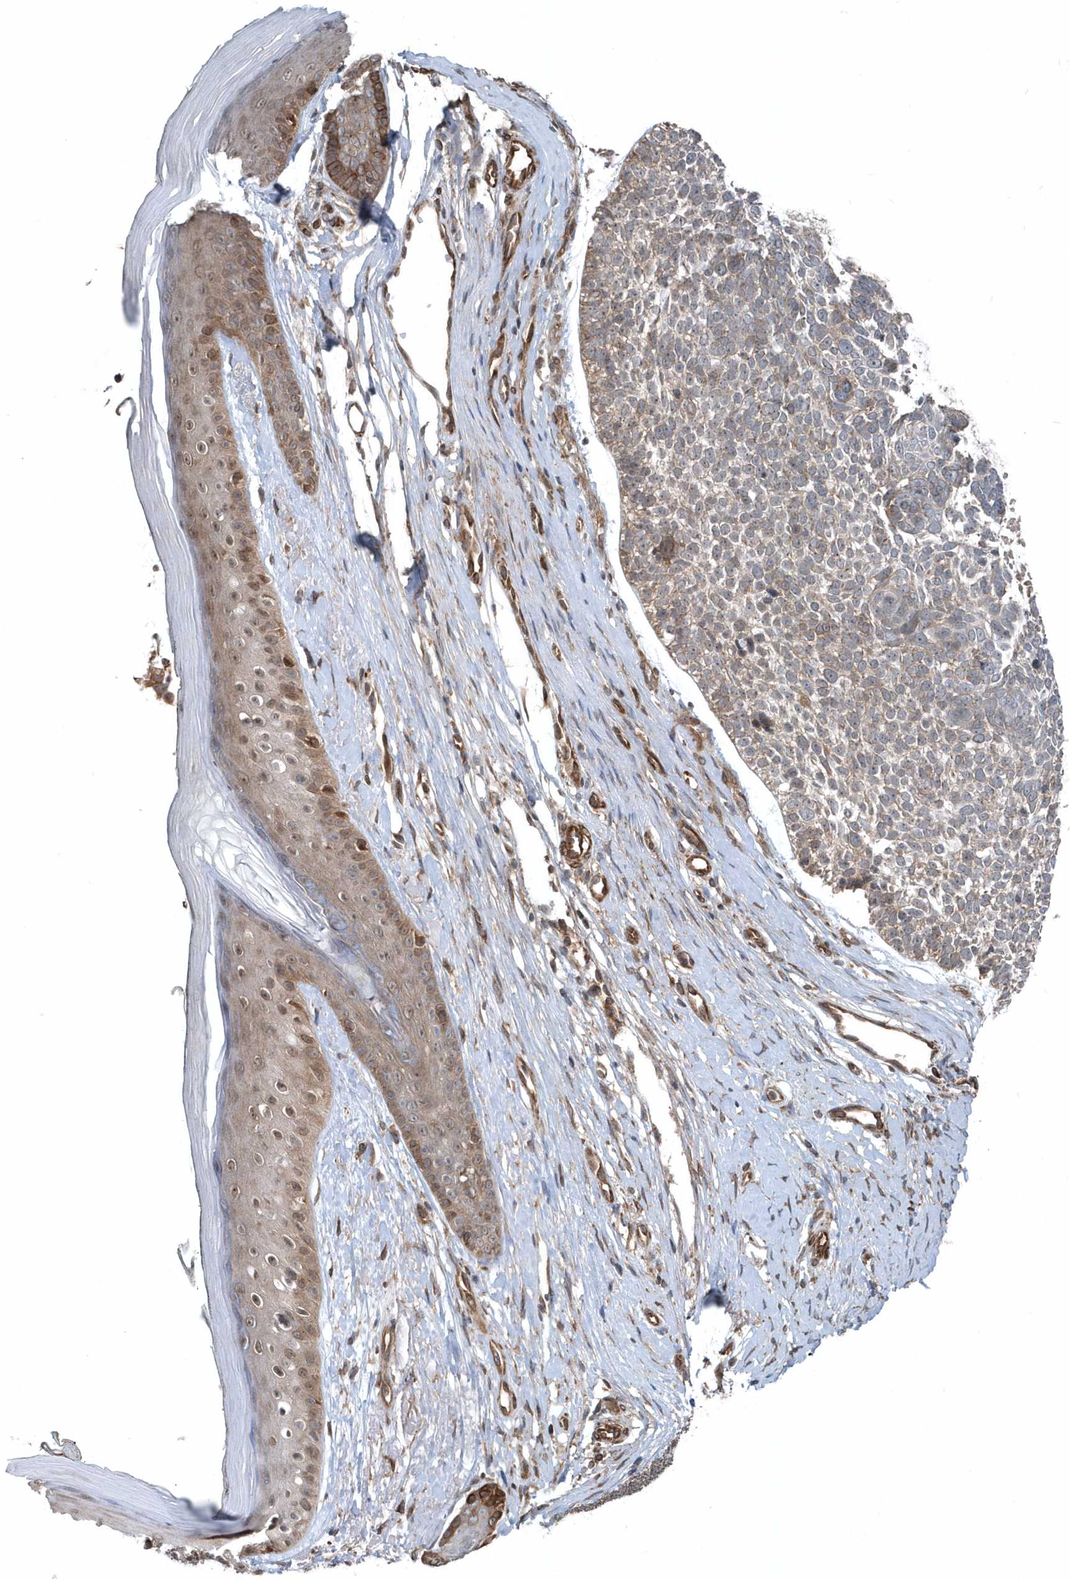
{"staining": {"intensity": "weak", "quantity": "25%-75%", "location": "cytoplasmic/membranous"}, "tissue": "skin cancer", "cell_type": "Tumor cells", "image_type": "cancer", "snomed": [{"axis": "morphology", "description": "Basal cell carcinoma"}, {"axis": "topography", "description": "Skin"}], "caption": "A high-resolution image shows immunohistochemistry (IHC) staining of skin basal cell carcinoma, which displays weak cytoplasmic/membranous expression in about 25%-75% of tumor cells.", "gene": "MCC", "patient": {"sex": "female", "age": 81}}